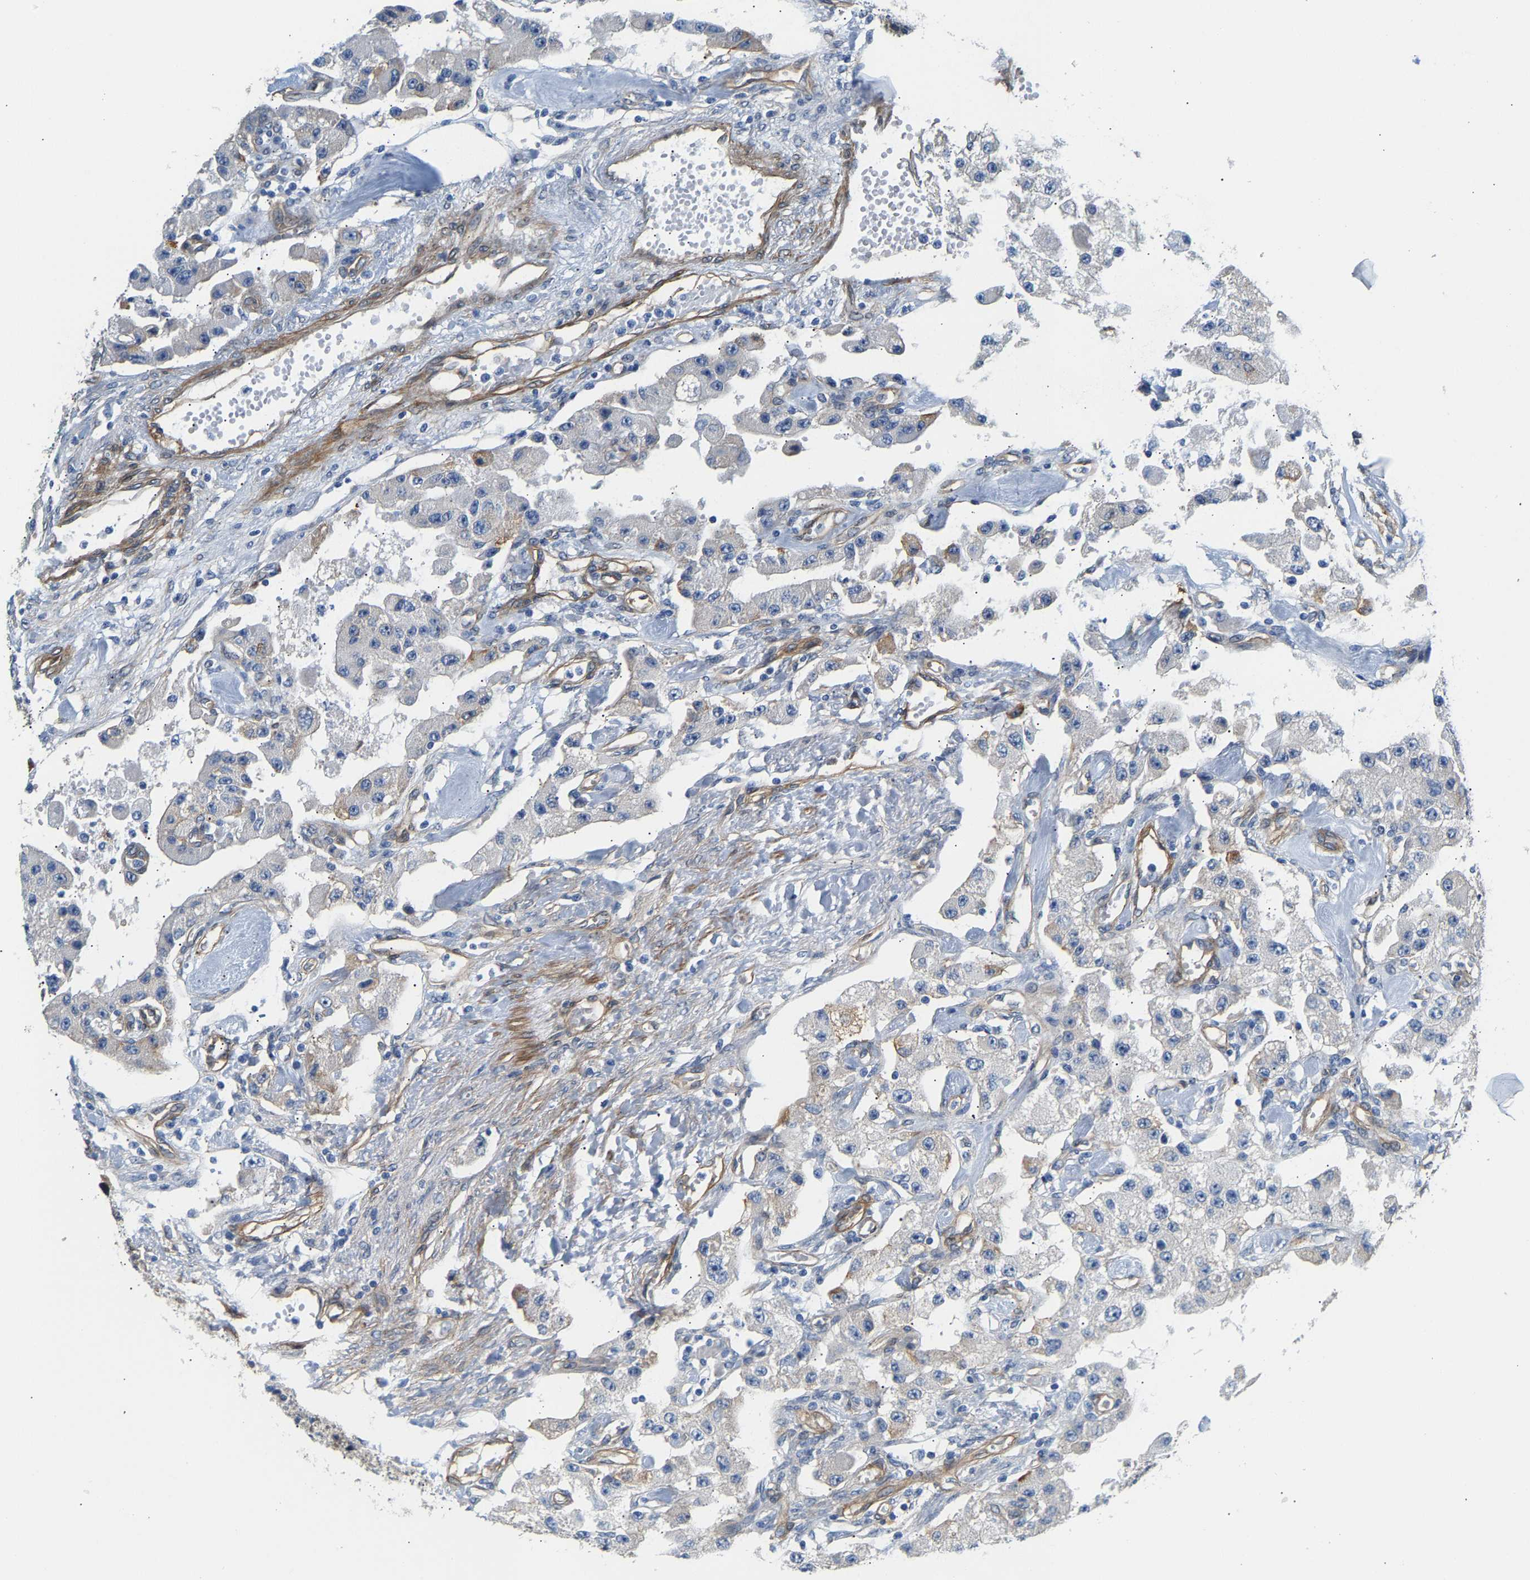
{"staining": {"intensity": "negative", "quantity": "none", "location": "none"}, "tissue": "carcinoid", "cell_type": "Tumor cells", "image_type": "cancer", "snomed": [{"axis": "morphology", "description": "Carcinoid, malignant, NOS"}, {"axis": "topography", "description": "Pancreas"}], "caption": "DAB (3,3'-diaminobenzidine) immunohistochemical staining of carcinoid (malignant) exhibits no significant expression in tumor cells.", "gene": "PAWR", "patient": {"sex": "male", "age": 41}}